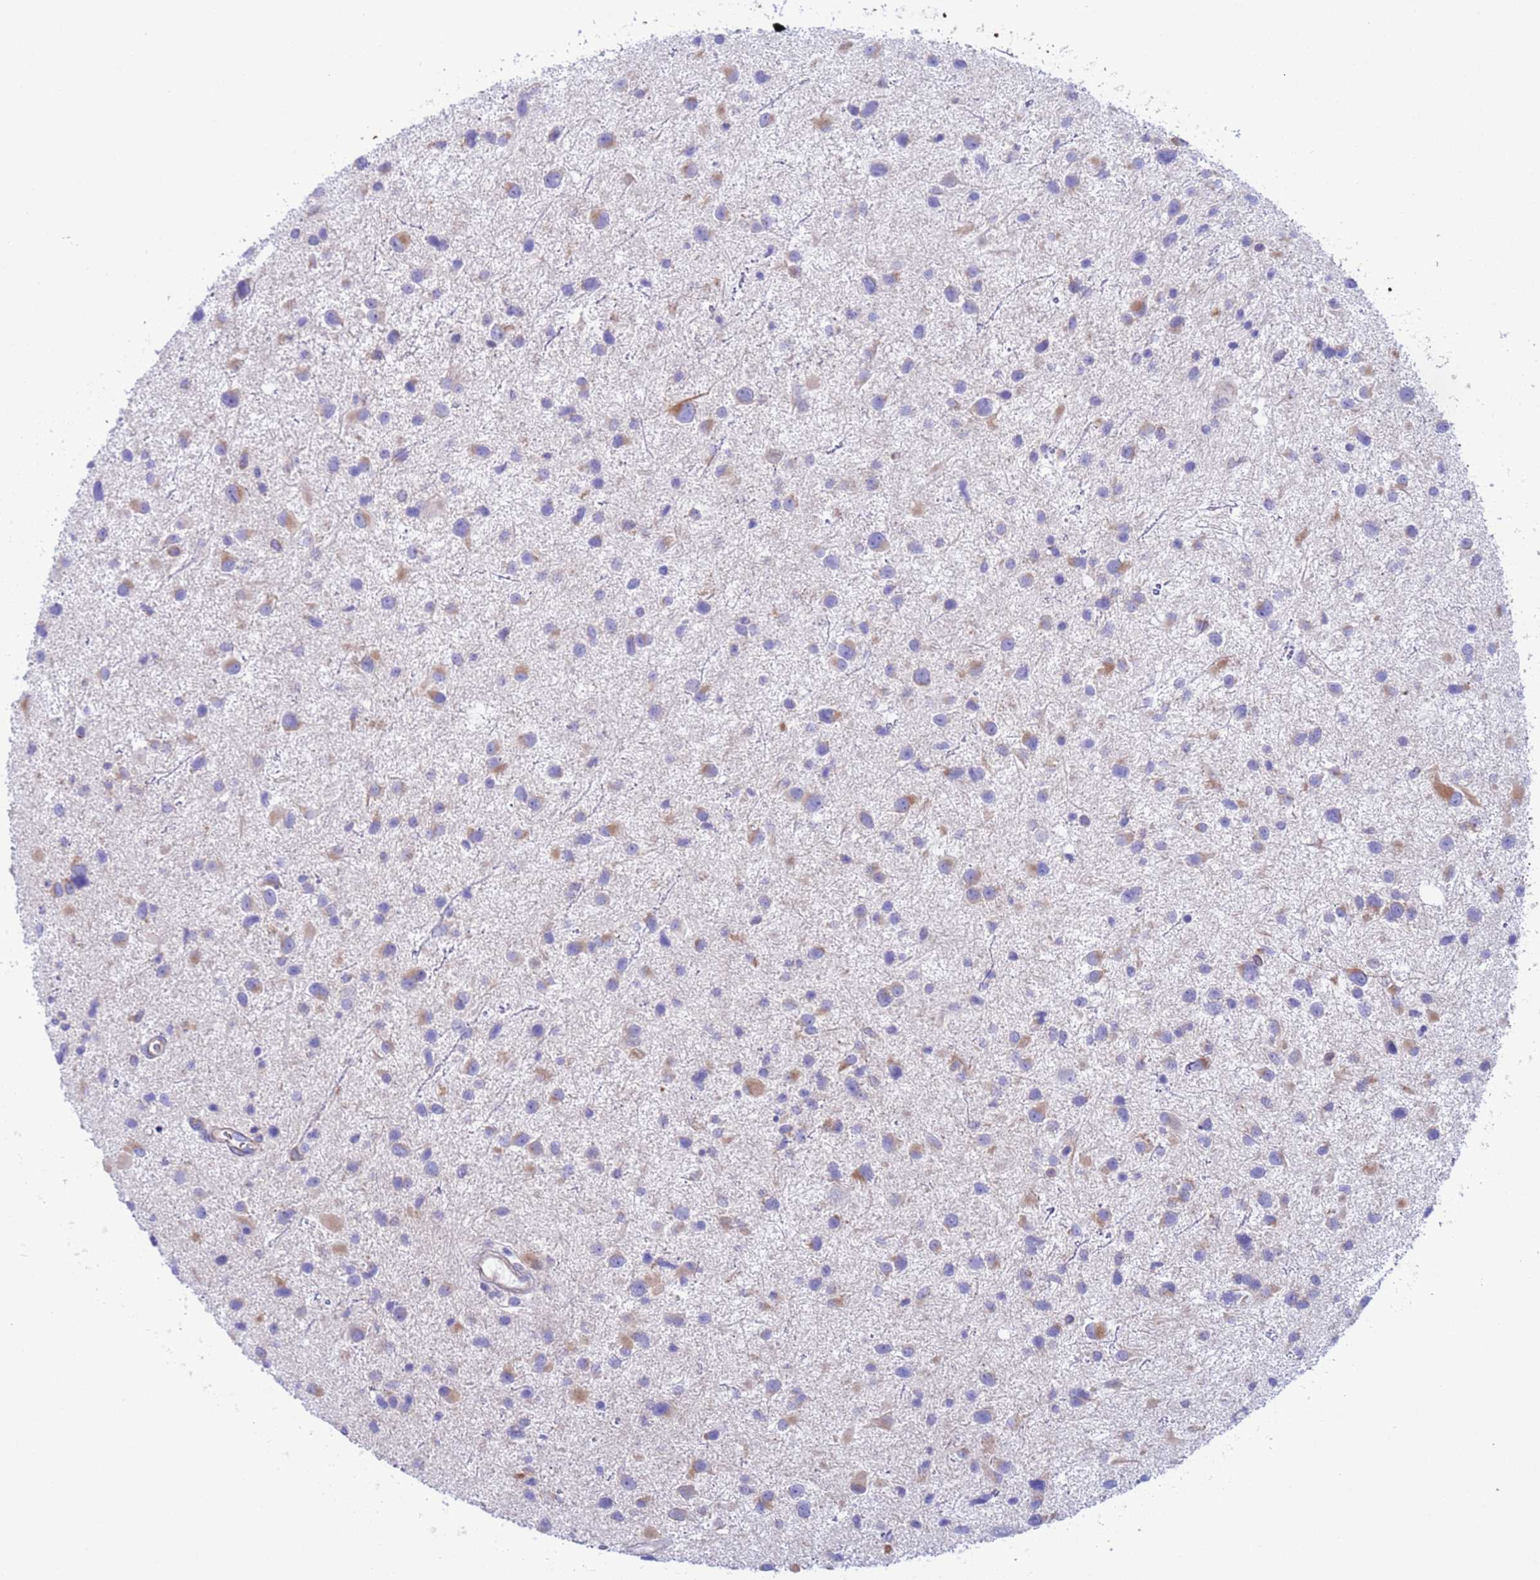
{"staining": {"intensity": "moderate", "quantity": "<25%", "location": "cytoplasmic/membranous"}, "tissue": "glioma", "cell_type": "Tumor cells", "image_type": "cancer", "snomed": [{"axis": "morphology", "description": "Glioma, malignant, Low grade"}, {"axis": "topography", "description": "Brain"}], "caption": "This photomicrograph displays IHC staining of malignant low-grade glioma, with low moderate cytoplasmic/membranous expression in approximately <25% of tumor cells.", "gene": "C6orf47", "patient": {"sex": "female", "age": 32}}